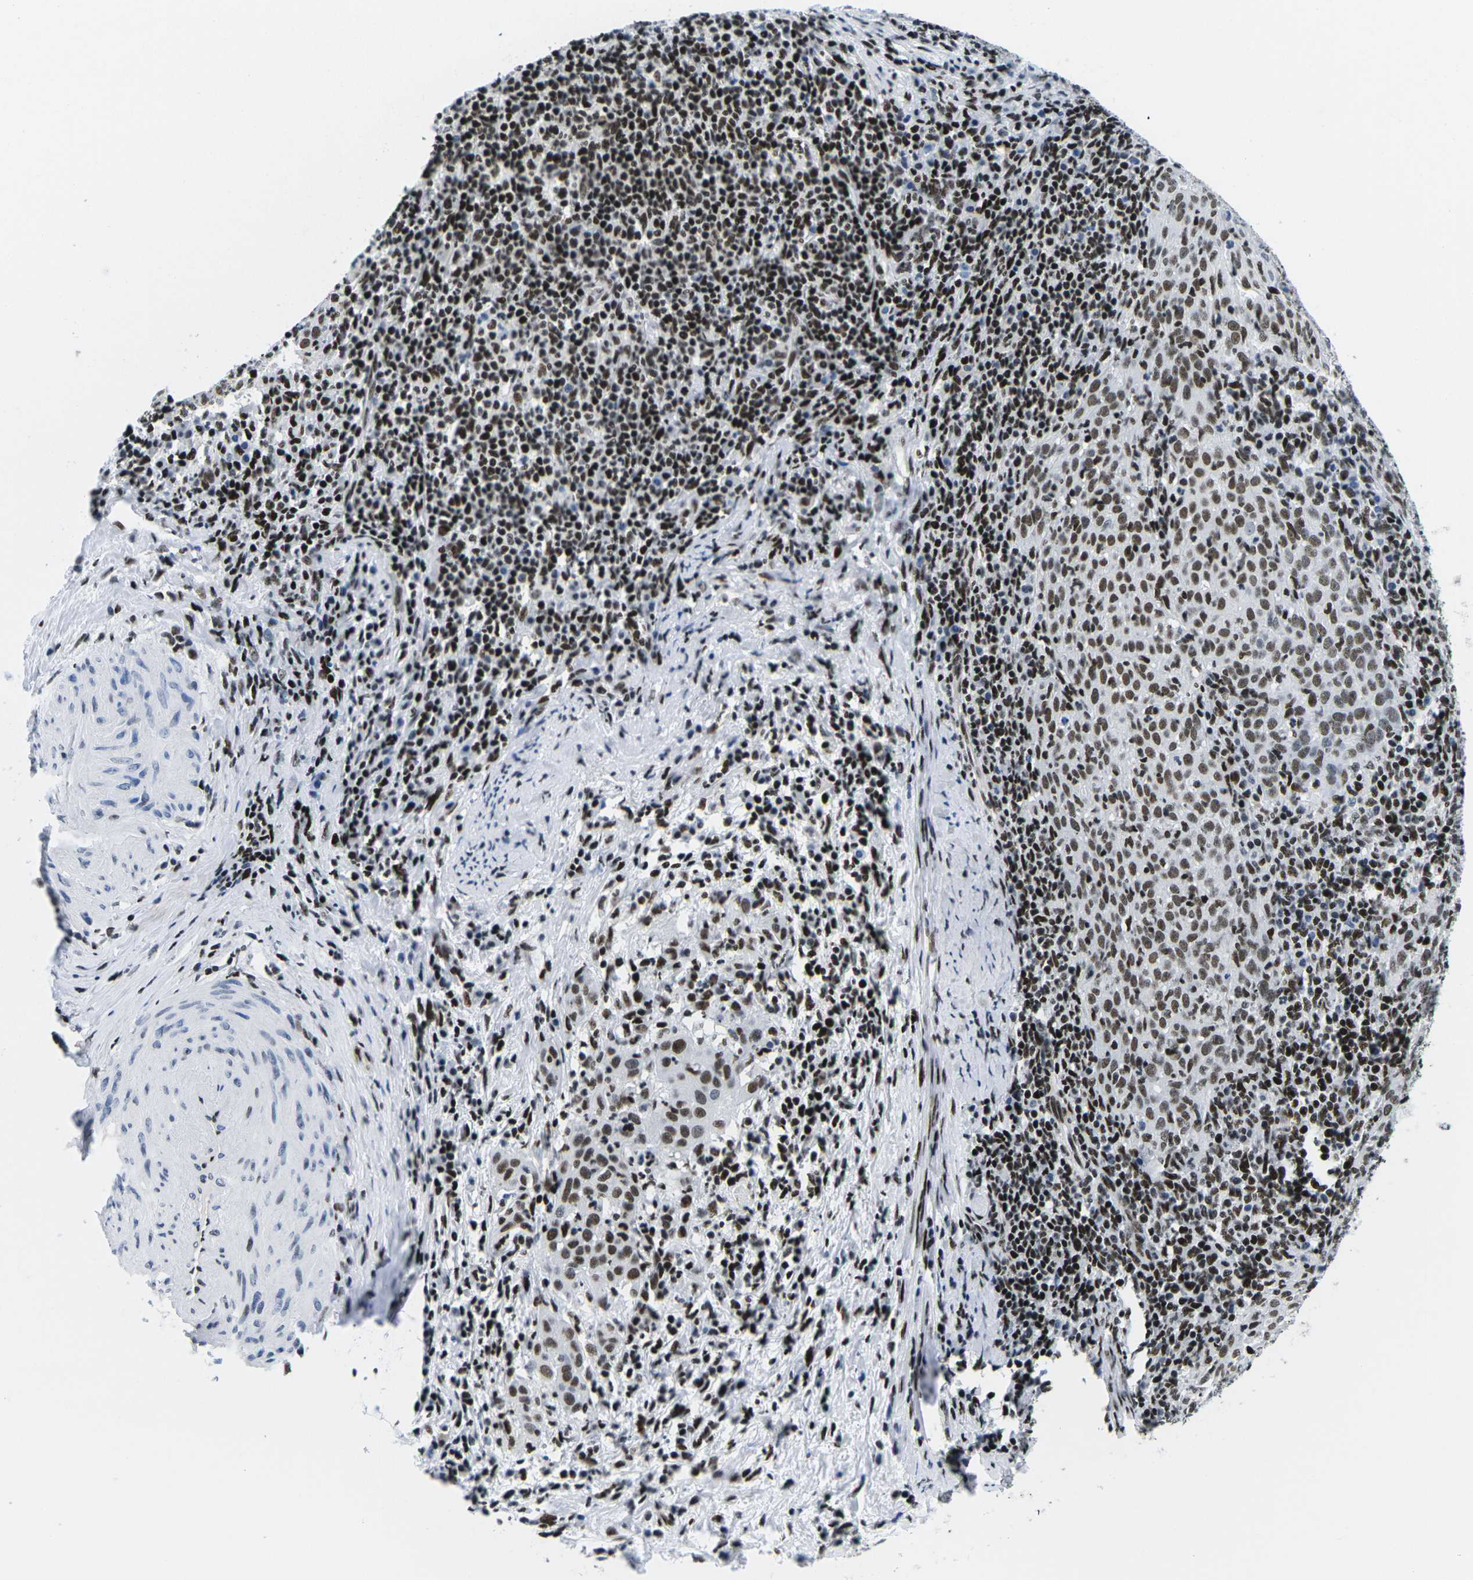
{"staining": {"intensity": "moderate", "quantity": ">75%", "location": "nuclear"}, "tissue": "cervical cancer", "cell_type": "Tumor cells", "image_type": "cancer", "snomed": [{"axis": "morphology", "description": "Squamous cell carcinoma, NOS"}, {"axis": "topography", "description": "Cervix"}], "caption": "Protein analysis of cervical squamous cell carcinoma tissue demonstrates moderate nuclear expression in about >75% of tumor cells.", "gene": "ATF1", "patient": {"sex": "female", "age": 51}}